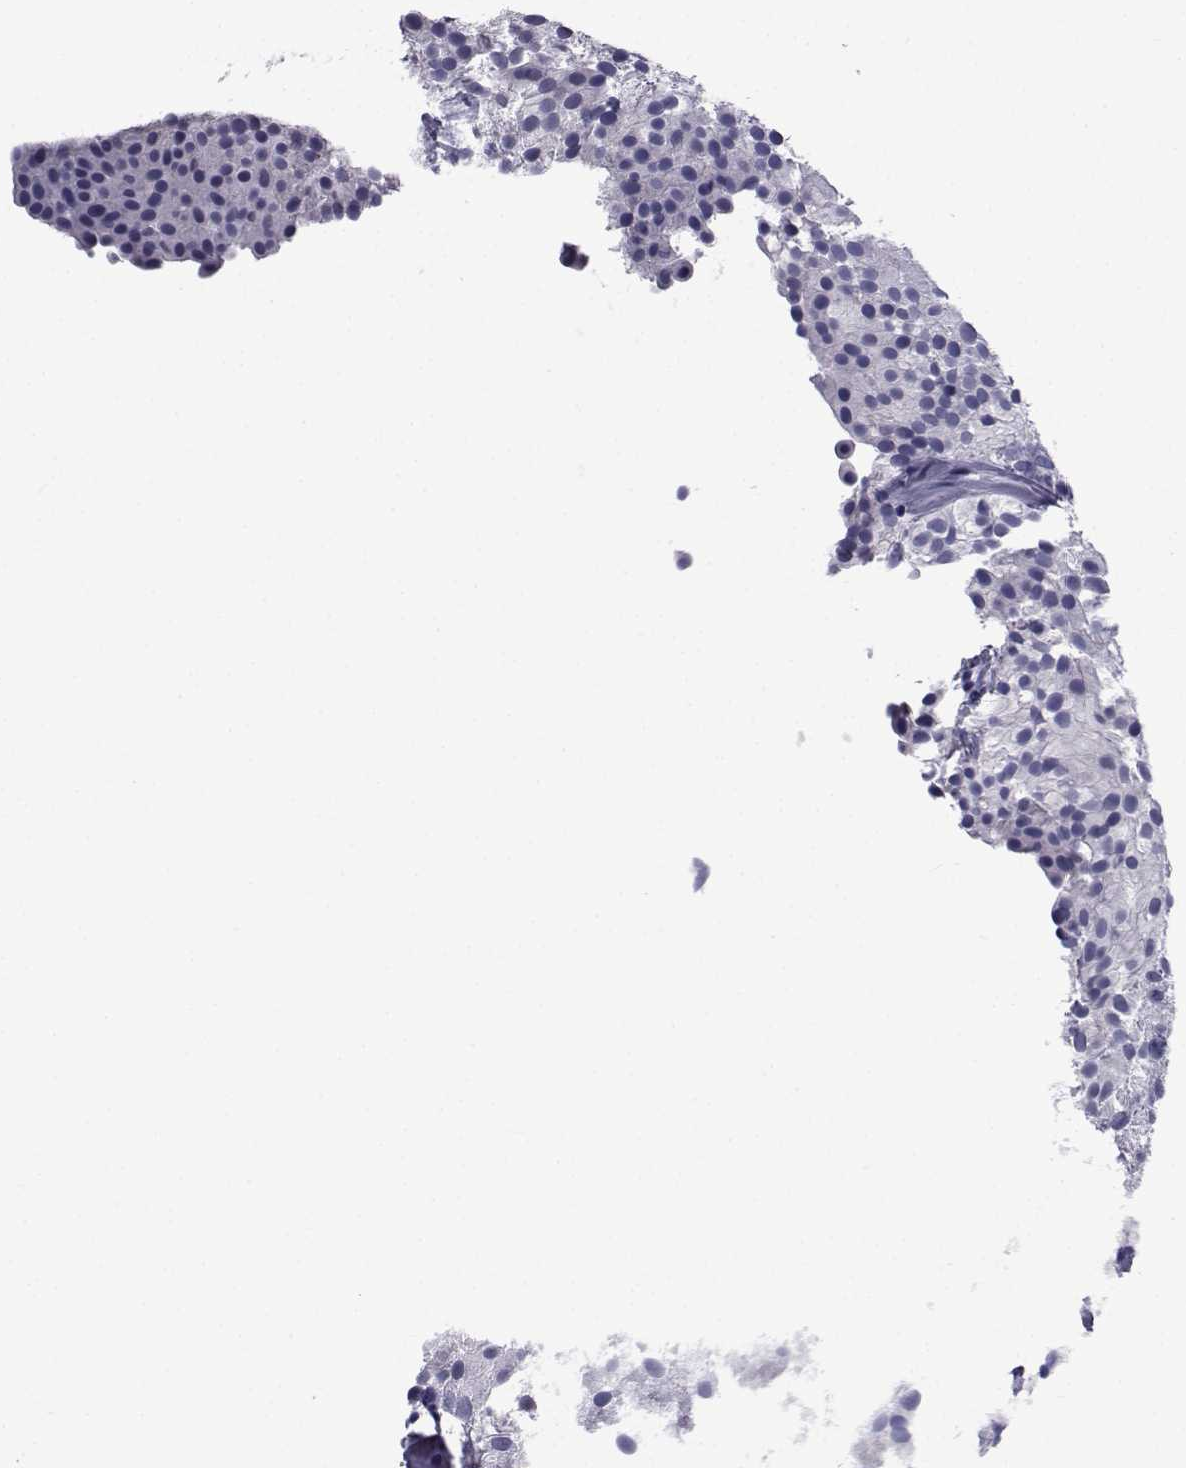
{"staining": {"intensity": "negative", "quantity": "none", "location": "none"}, "tissue": "urothelial cancer", "cell_type": "Tumor cells", "image_type": "cancer", "snomed": [{"axis": "morphology", "description": "Urothelial carcinoma, Low grade"}, {"axis": "topography", "description": "Urinary bladder"}], "caption": "This micrograph is of urothelial carcinoma (low-grade) stained with immunohistochemistry (IHC) to label a protein in brown with the nuclei are counter-stained blue. There is no staining in tumor cells.", "gene": "PDE6H", "patient": {"sex": "female", "age": 87}}